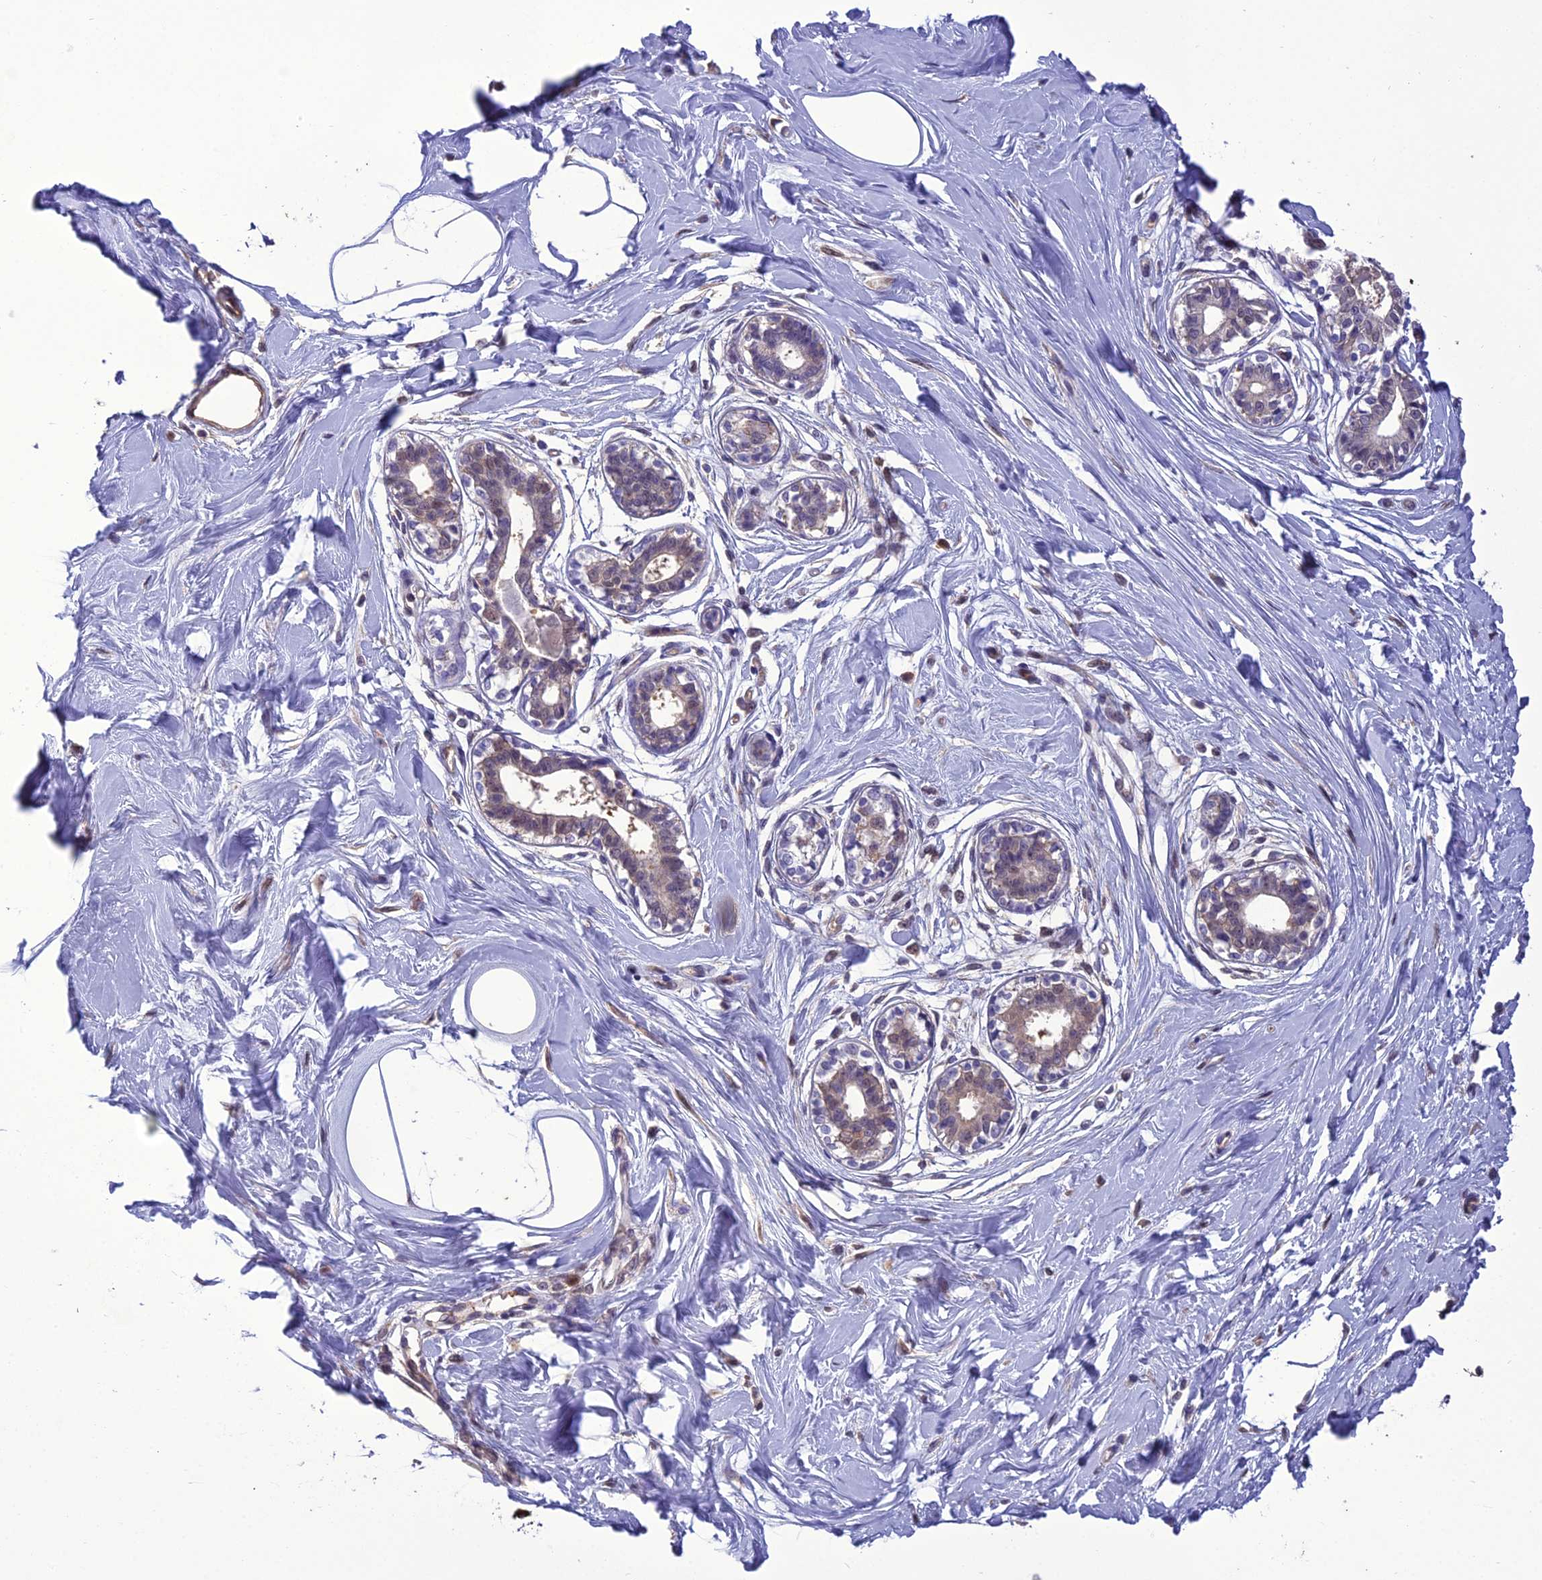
{"staining": {"intensity": "negative", "quantity": "none", "location": "none"}, "tissue": "breast", "cell_type": "Adipocytes", "image_type": "normal", "snomed": [{"axis": "morphology", "description": "Normal tissue, NOS"}, {"axis": "topography", "description": "Breast"}], "caption": "Immunohistochemistry of benign breast shows no expression in adipocytes.", "gene": "BORCS6", "patient": {"sex": "female", "age": 45}}